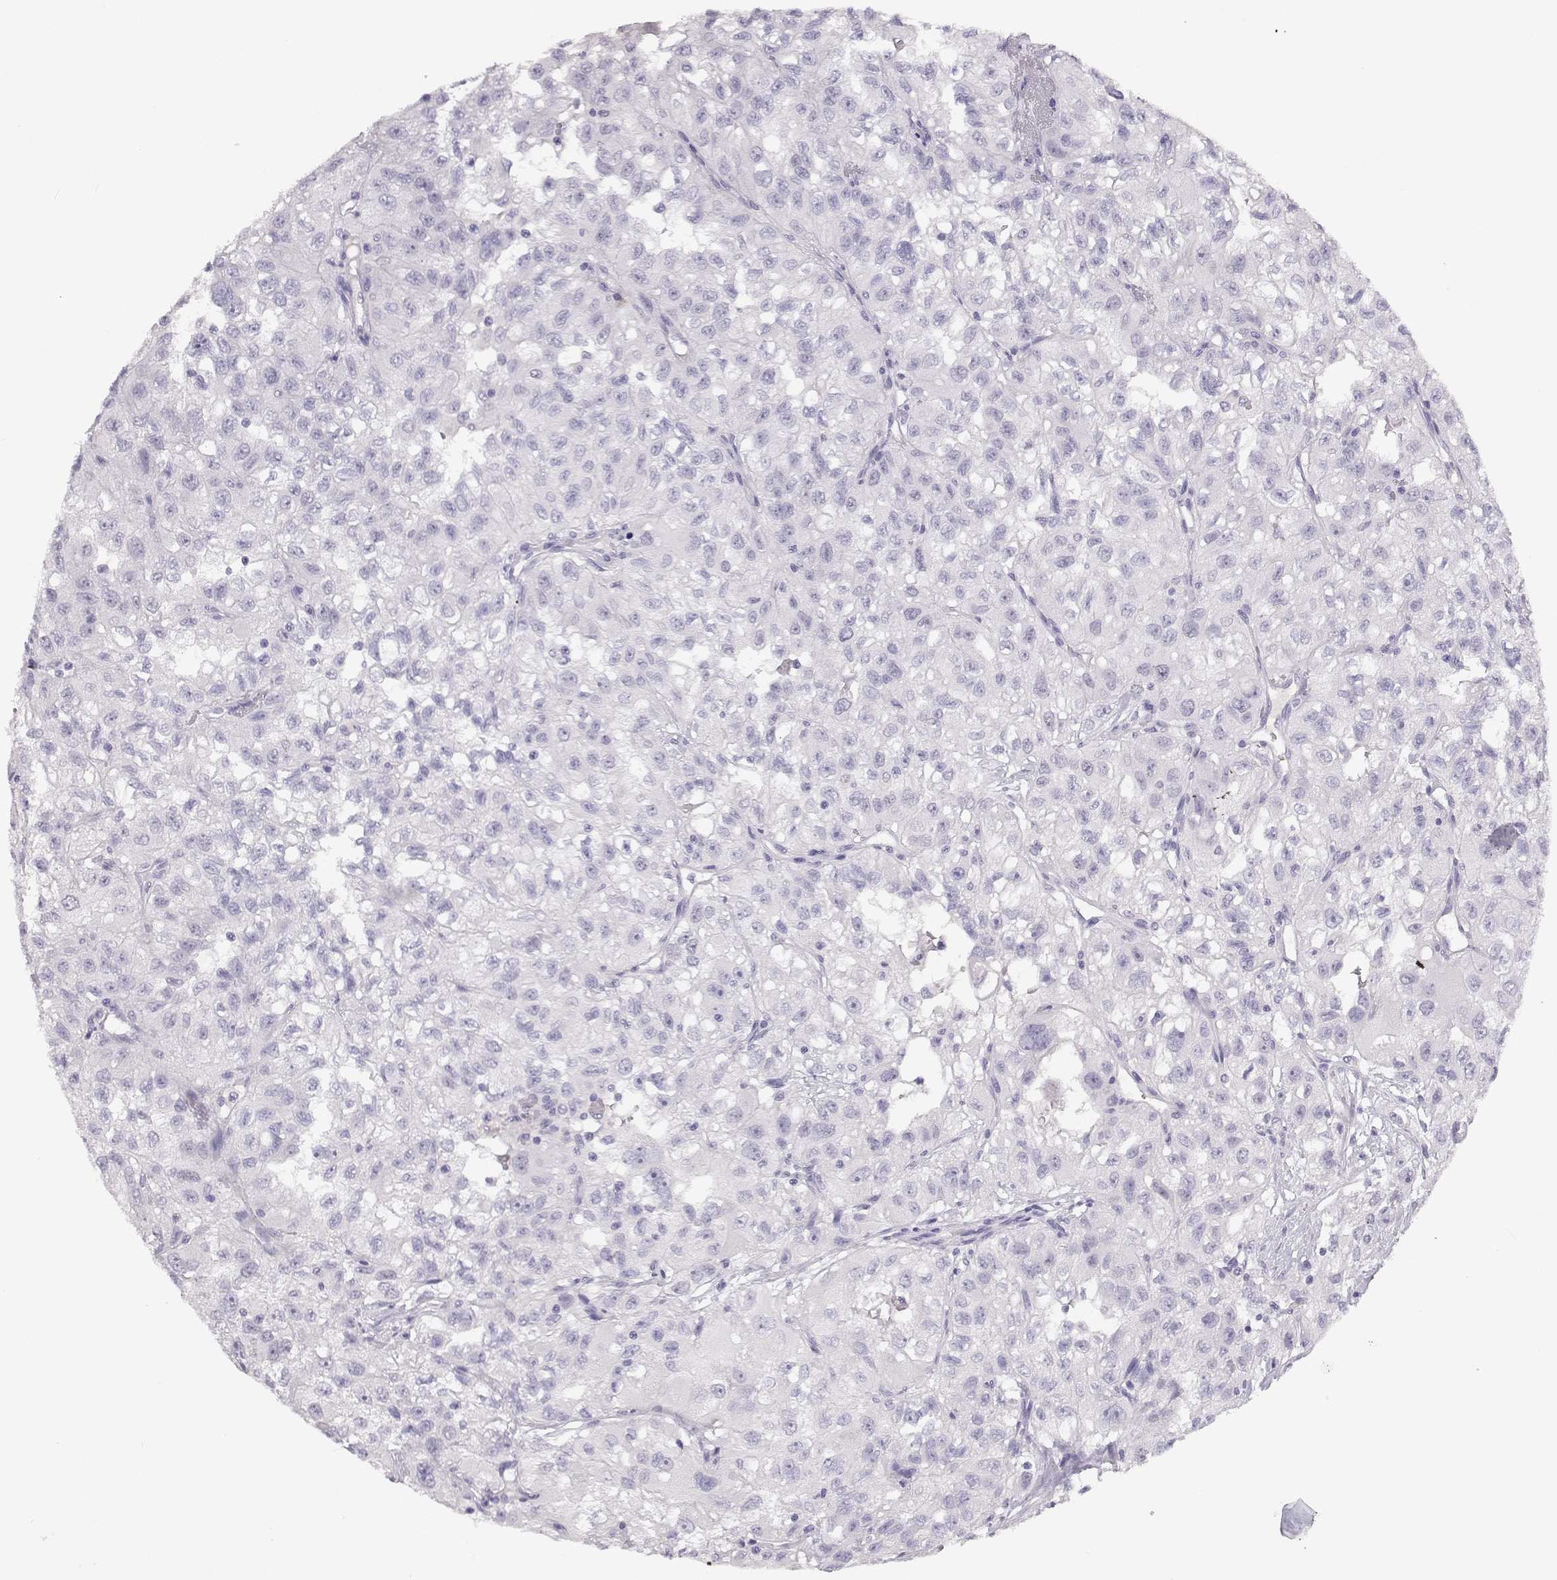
{"staining": {"intensity": "negative", "quantity": "none", "location": "none"}, "tissue": "renal cancer", "cell_type": "Tumor cells", "image_type": "cancer", "snomed": [{"axis": "morphology", "description": "Adenocarcinoma, NOS"}, {"axis": "topography", "description": "Kidney"}], "caption": "DAB (3,3'-diaminobenzidine) immunohistochemical staining of renal cancer (adenocarcinoma) reveals no significant positivity in tumor cells. (DAB immunohistochemistry (IHC), high magnification).", "gene": "OPN5", "patient": {"sex": "male", "age": 64}}